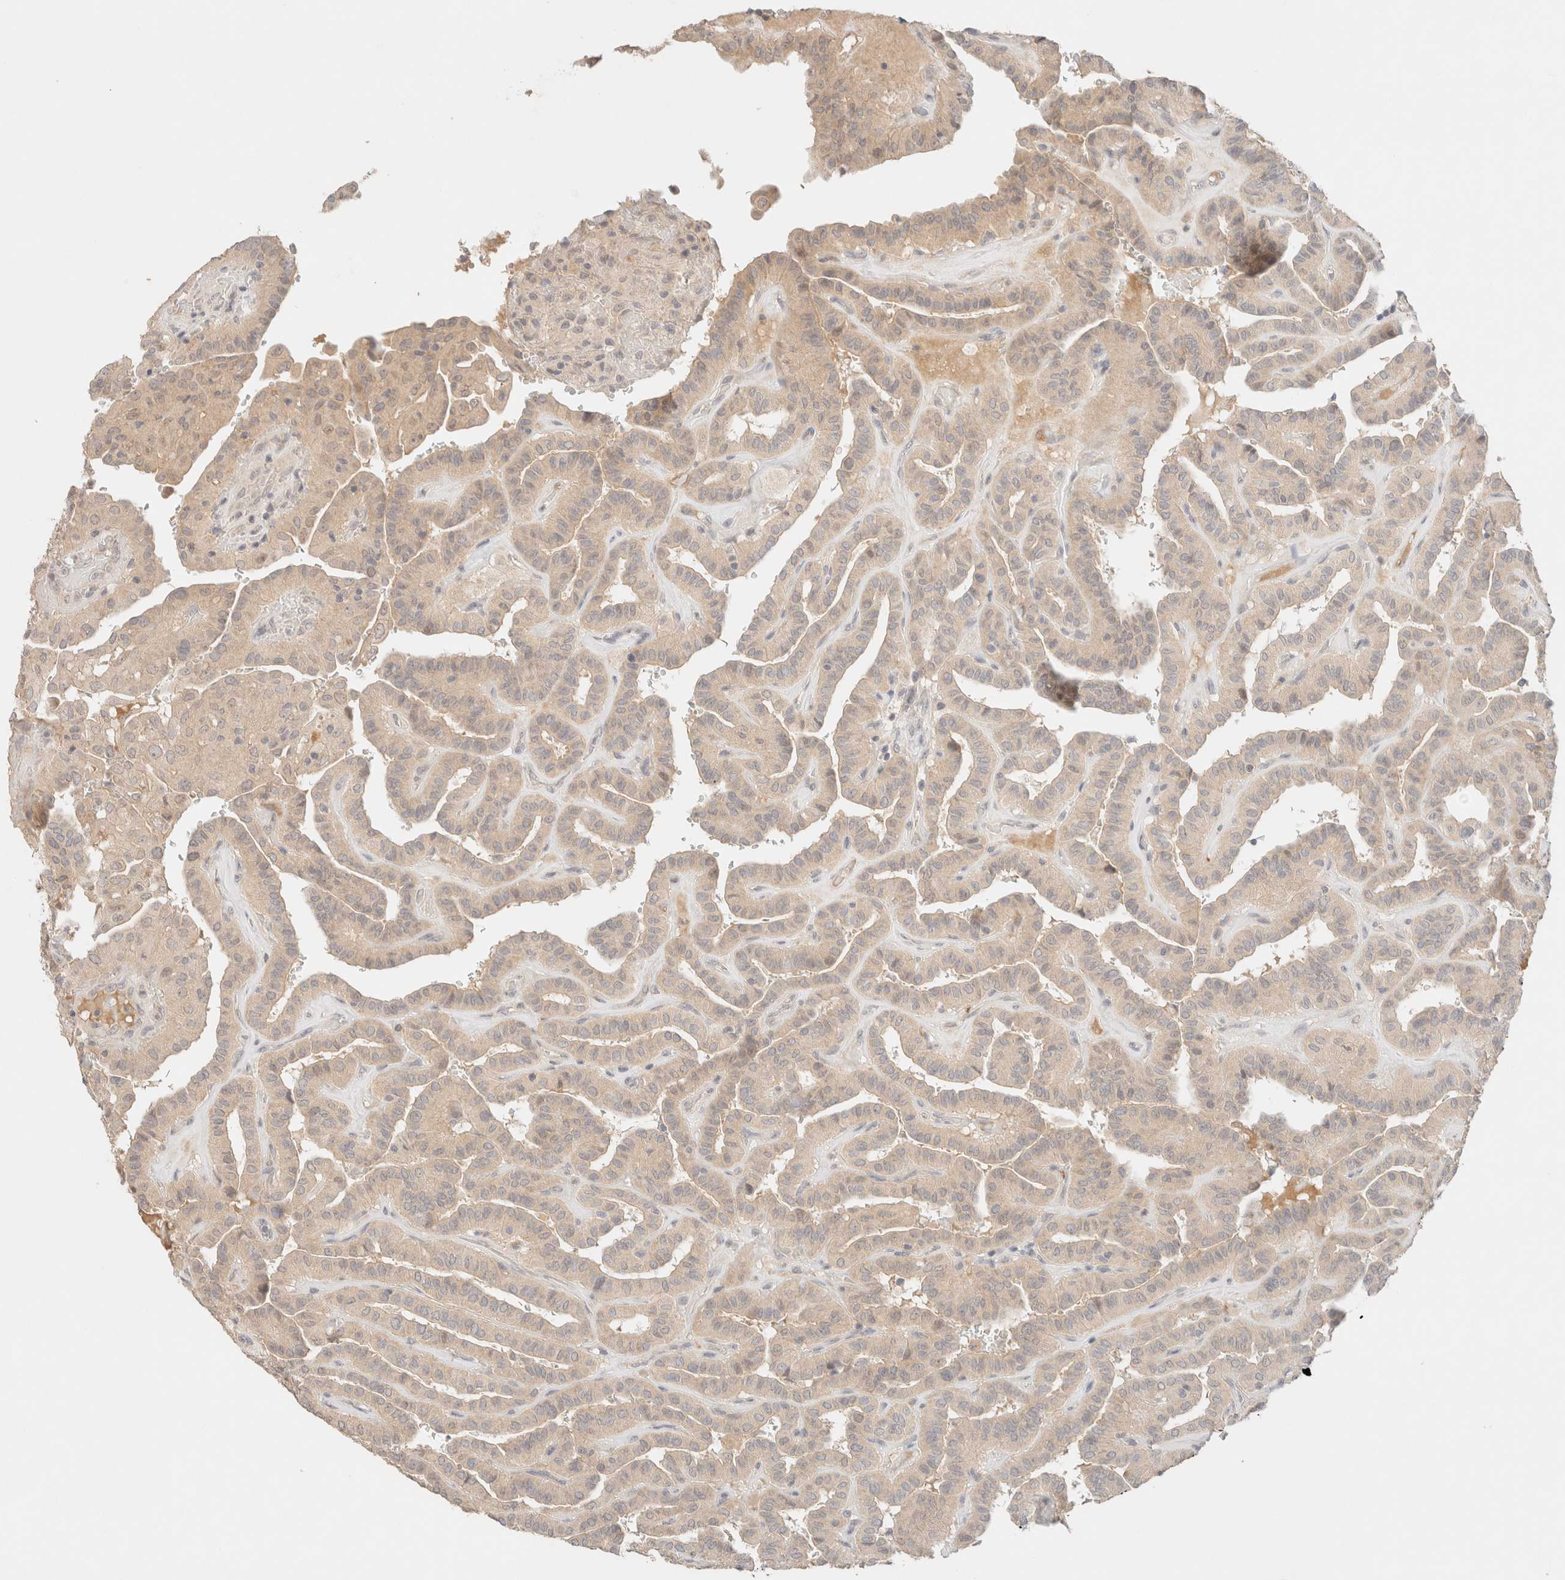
{"staining": {"intensity": "weak", "quantity": ">75%", "location": "cytoplasmic/membranous"}, "tissue": "thyroid cancer", "cell_type": "Tumor cells", "image_type": "cancer", "snomed": [{"axis": "morphology", "description": "Papillary adenocarcinoma, NOS"}, {"axis": "topography", "description": "Thyroid gland"}], "caption": "This histopathology image shows papillary adenocarcinoma (thyroid) stained with immunohistochemistry (IHC) to label a protein in brown. The cytoplasmic/membranous of tumor cells show weak positivity for the protein. Nuclei are counter-stained blue.", "gene": "SARM1", "patient": {"sex": "male", "age": 77}}